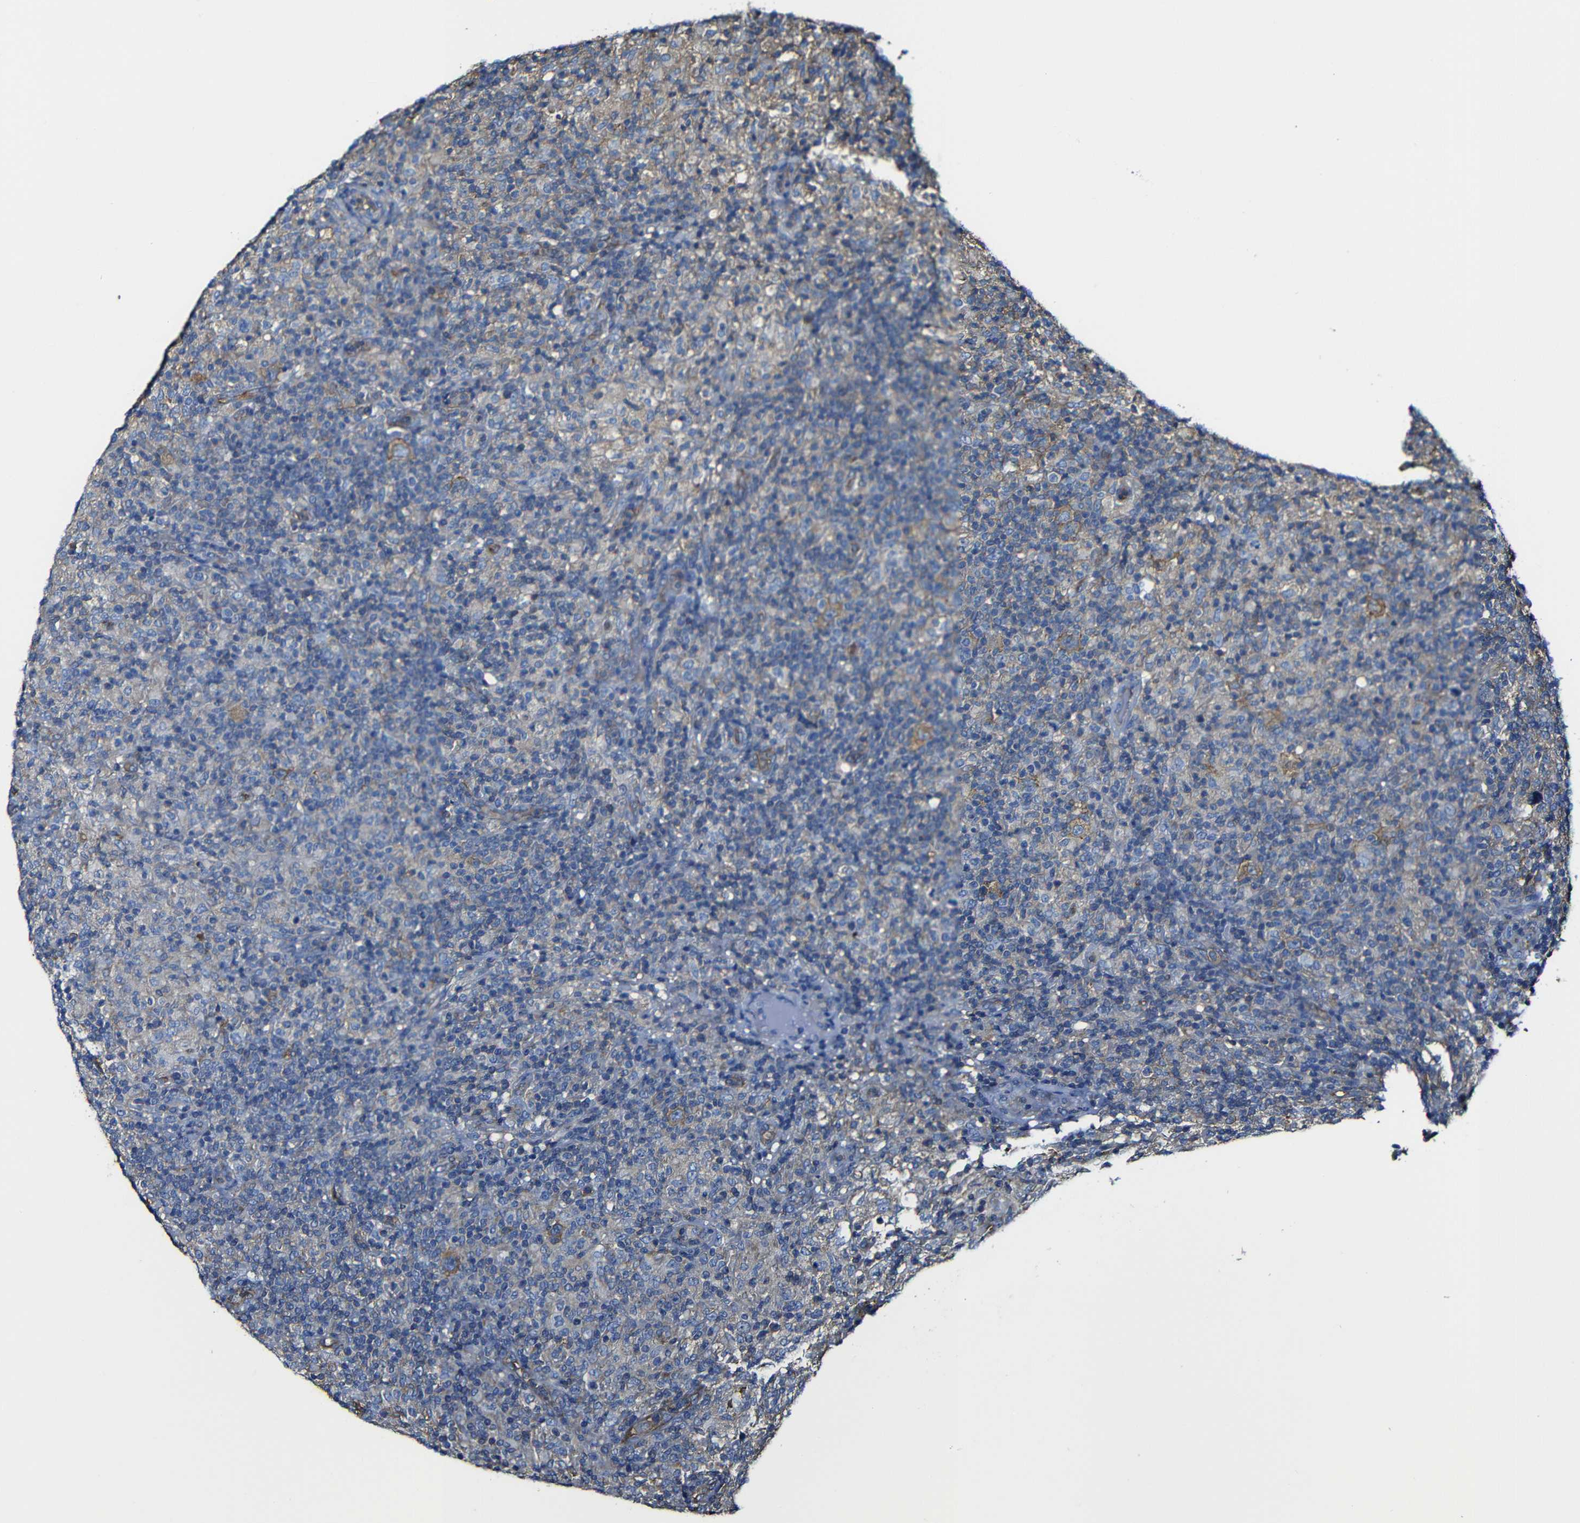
{"staining": {"intensity": "moderate", "quantity": "<25%", "location": "cytoplasmic/membranous"}, "tissue": "lymphoma", "cell_type": "Tumor cells", "image_type": "cancer", "snomed": [{"axis": "morphology", "description": "Hodgkin's disease, NOS"}, {"axis": "topography", "description": "Lymph node"}], "caption": "Tumor cells show low levels of moderate cytoplasmic/membranous positivity in about <25% of cells in human Hodgkin's disease.", "gene": "MSN", "patient": {"sex": "male", "age": 70}}